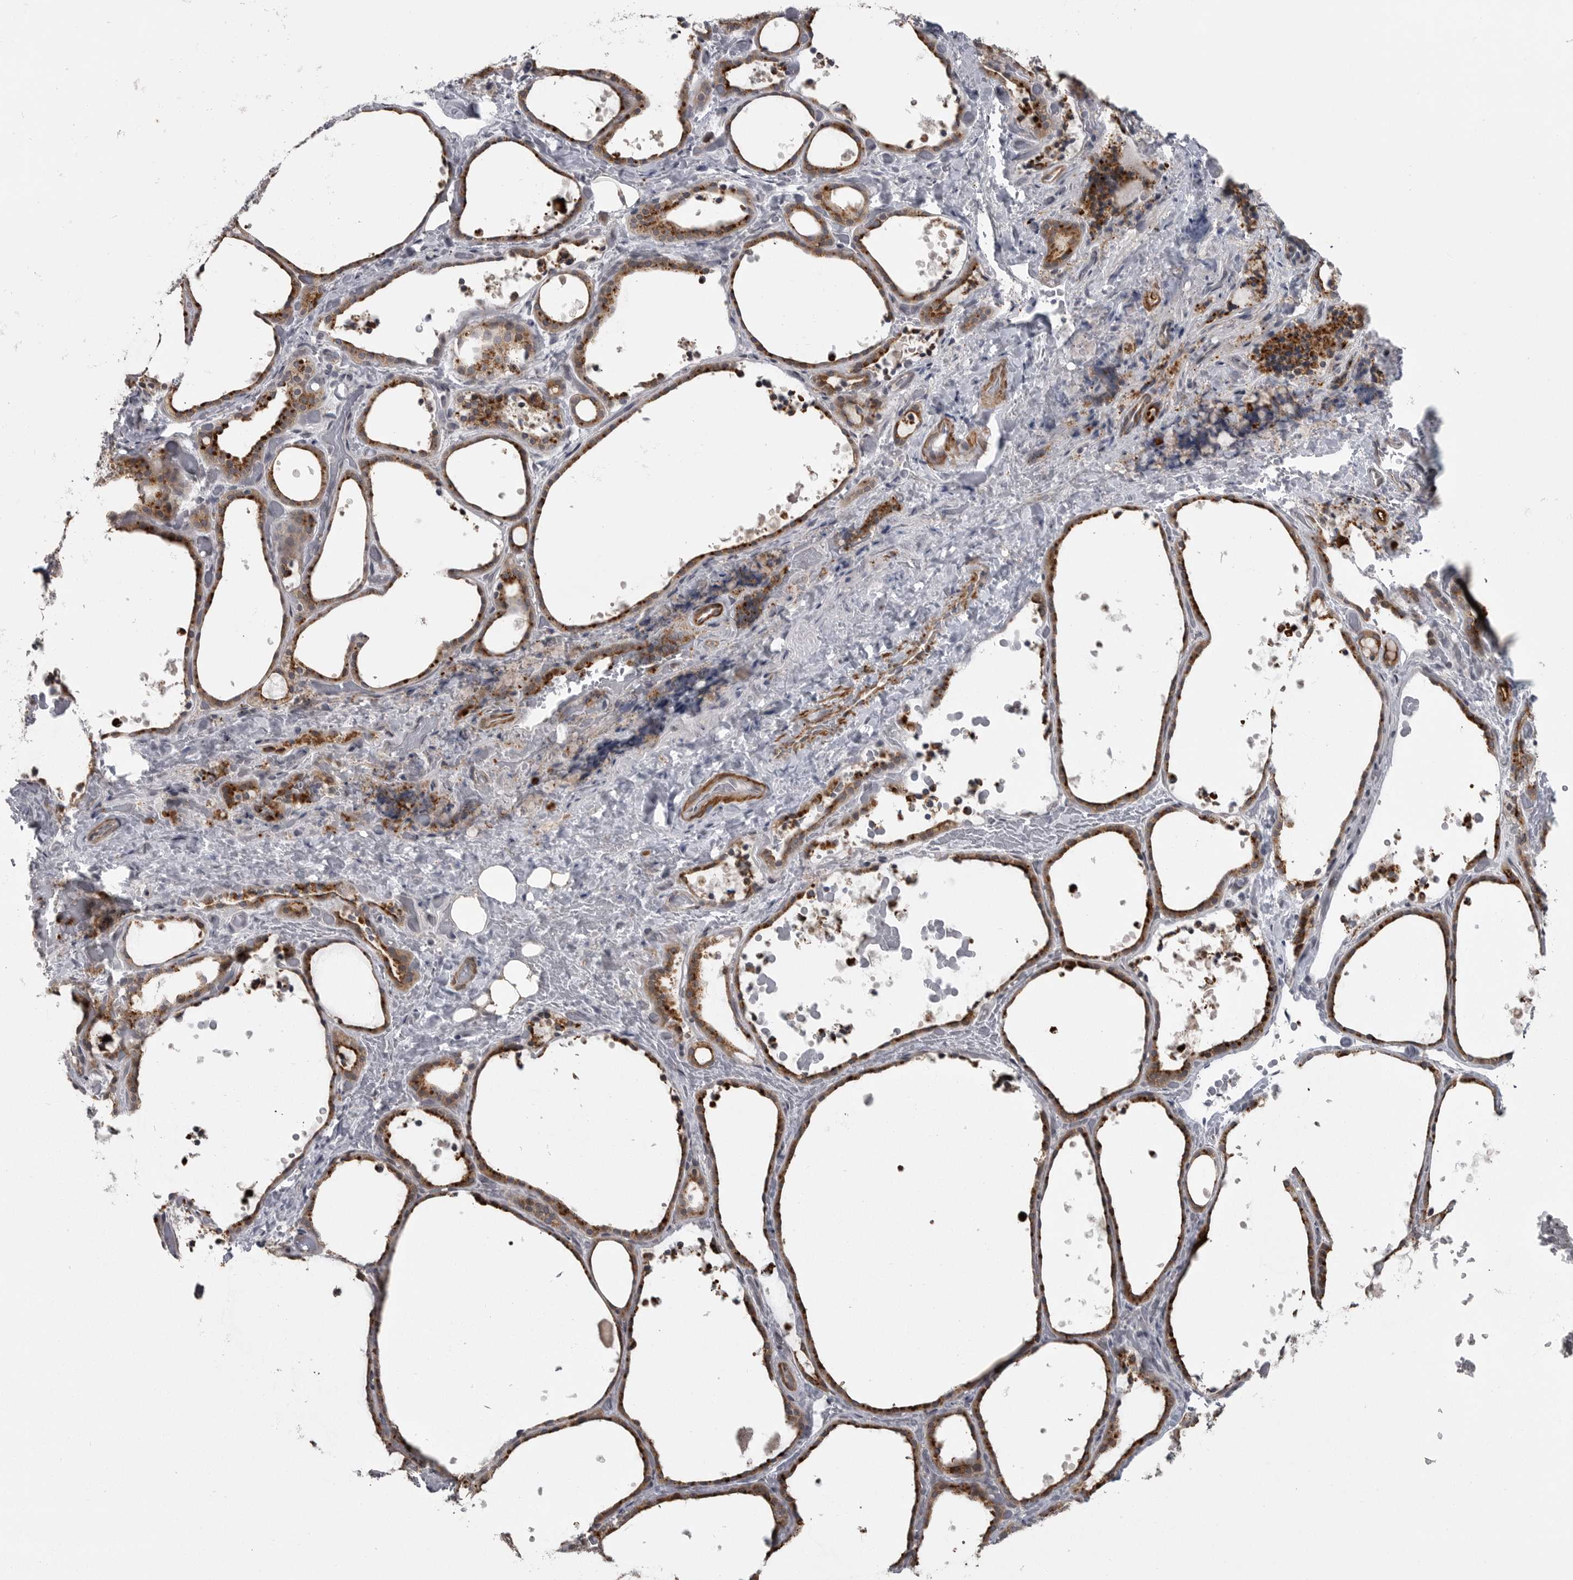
{"staining": {"intensity": "strong", "quantity": ">75%", "location": "cytoplasmic/membranous"}, "tissue": "thyroid gland", "cell_type": "Glandular cells", "image_type": "normal", "snomed": [{"axis": "morphology", "description": "Normal tissue, NOS"}, {"axis": "topography", "description": "Thyroid gland"}], "caption": "Strong cytoplasmic/membranous positivity for a protein is seen in approximately >75% of glandular cells of unremarkable thyroid gland using IHC.", "gene": "PPP1R9A", "patient": {"sex": "female", "age": 44}}